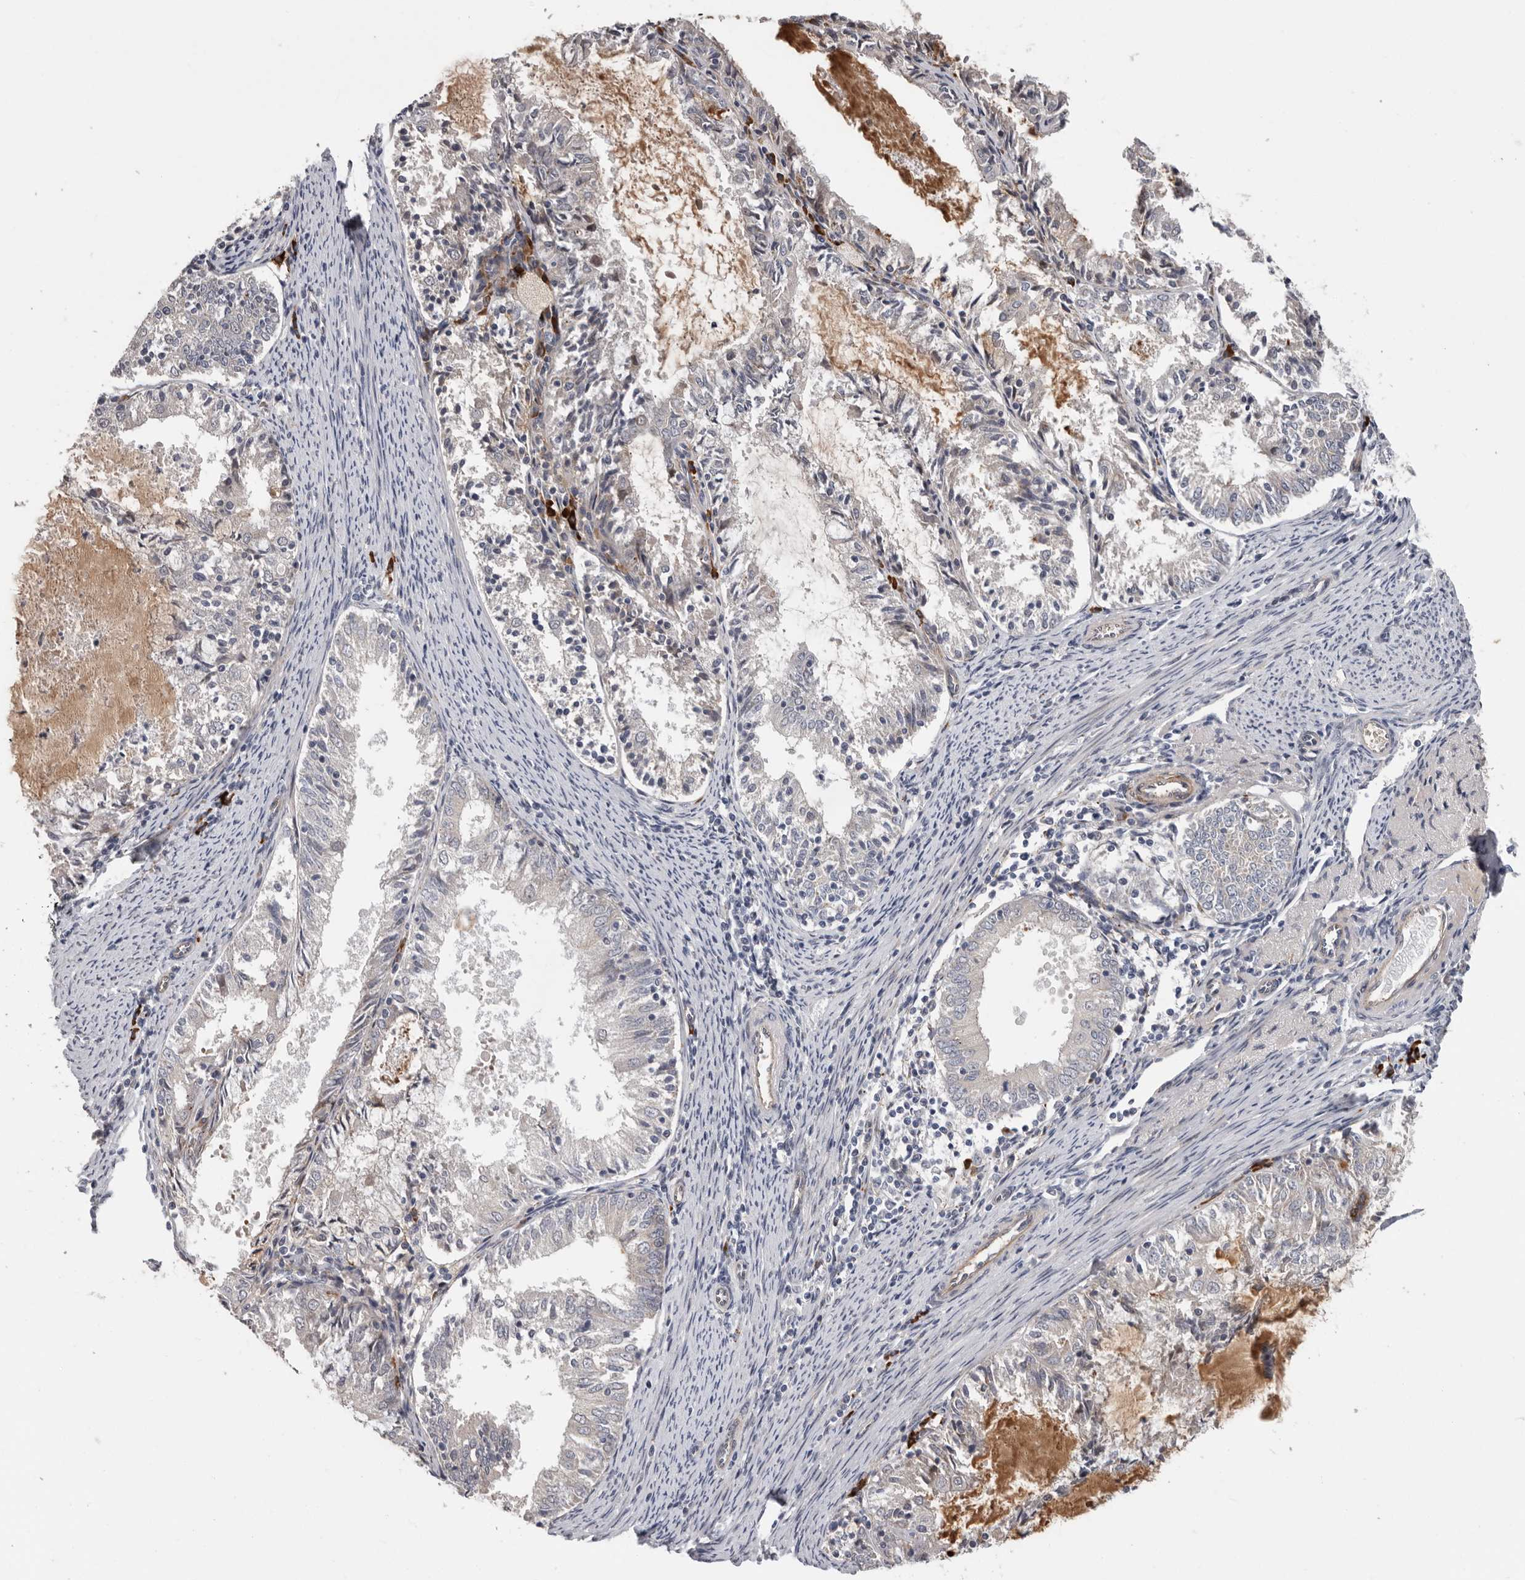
{"staining": {"intensity": "negative", "quantity": "none", "location": "none"}, "tissue": "endometrial cancer", "cell_type": "Tumor cells", "image_type": "cancer", "snomed": [{"axis": "morphology", "description": "Adenocarcinoma, NOS"}, {"axis": "topography", "description": "Endometrium"}], "caption": "Human endometrial adenocarcinoma stained for a protein using immunohistochemistry (IHC) demonstrates no expression in tumor cells.", "gene": "ATXN3L", "patient": {"sex": "female", "age": 57}}